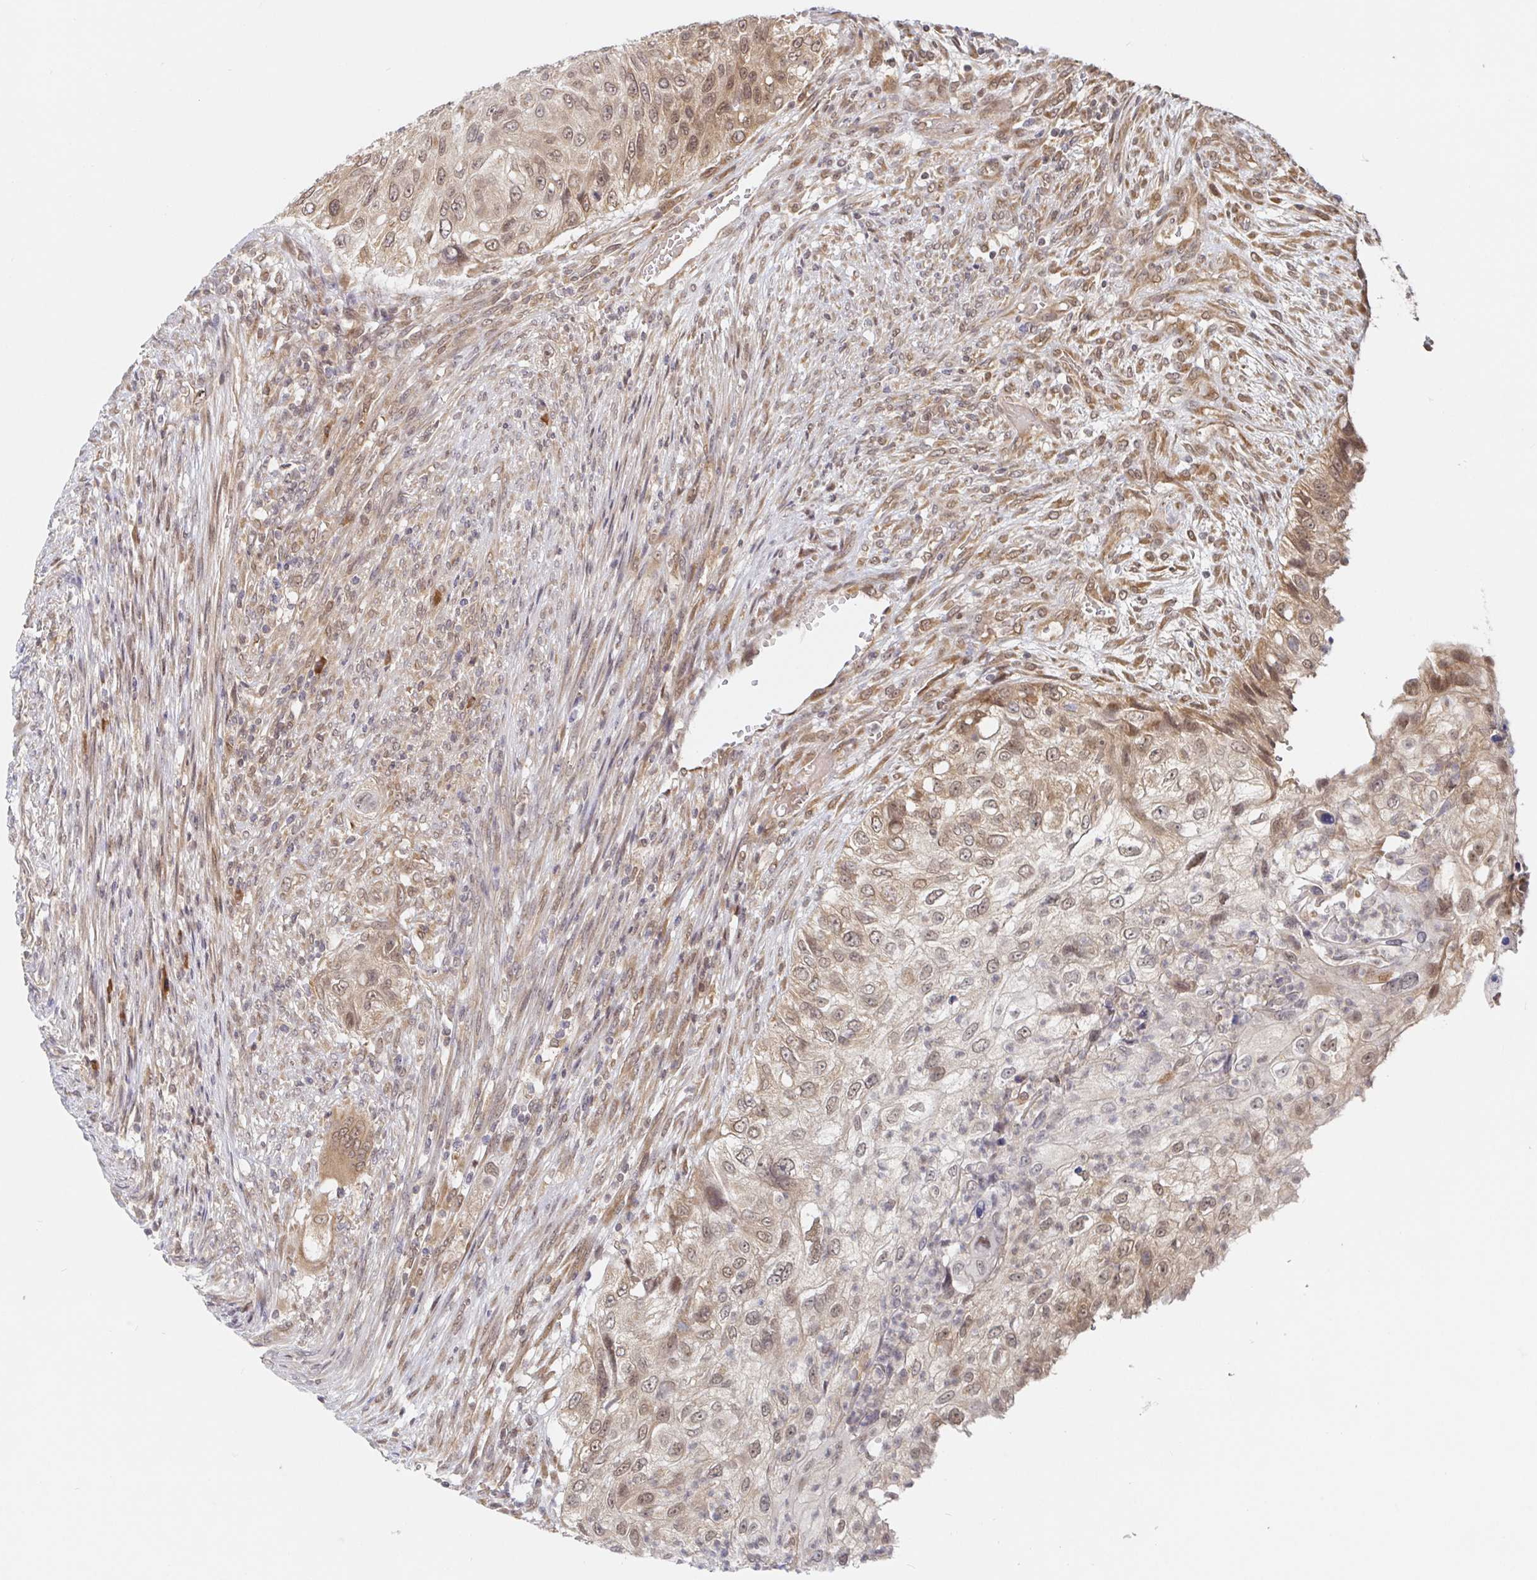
{"staining": {"intensity": "weak", "quantity": "25%-75%", "location": "cytoplasmic/membranous,nuclear"}, "tissue": "urothelial cancer", "cell_type": "Tumor cells", "image_type": "cancer", "snomed": [{"axis": "morphology", "description": "Urothelial carcinoma, High grade"}, {"axis": "topography", "description": "Urinary bladder"}], "caption": "High-grade urothelial carcinoma stained with IHC demonstrates weak cytoplasmic/membranous and nuclear expression in approximately 25%-75% of tumor cells.", "gene": "ALG1", "patient": {"sex": "female", "age": 60}}